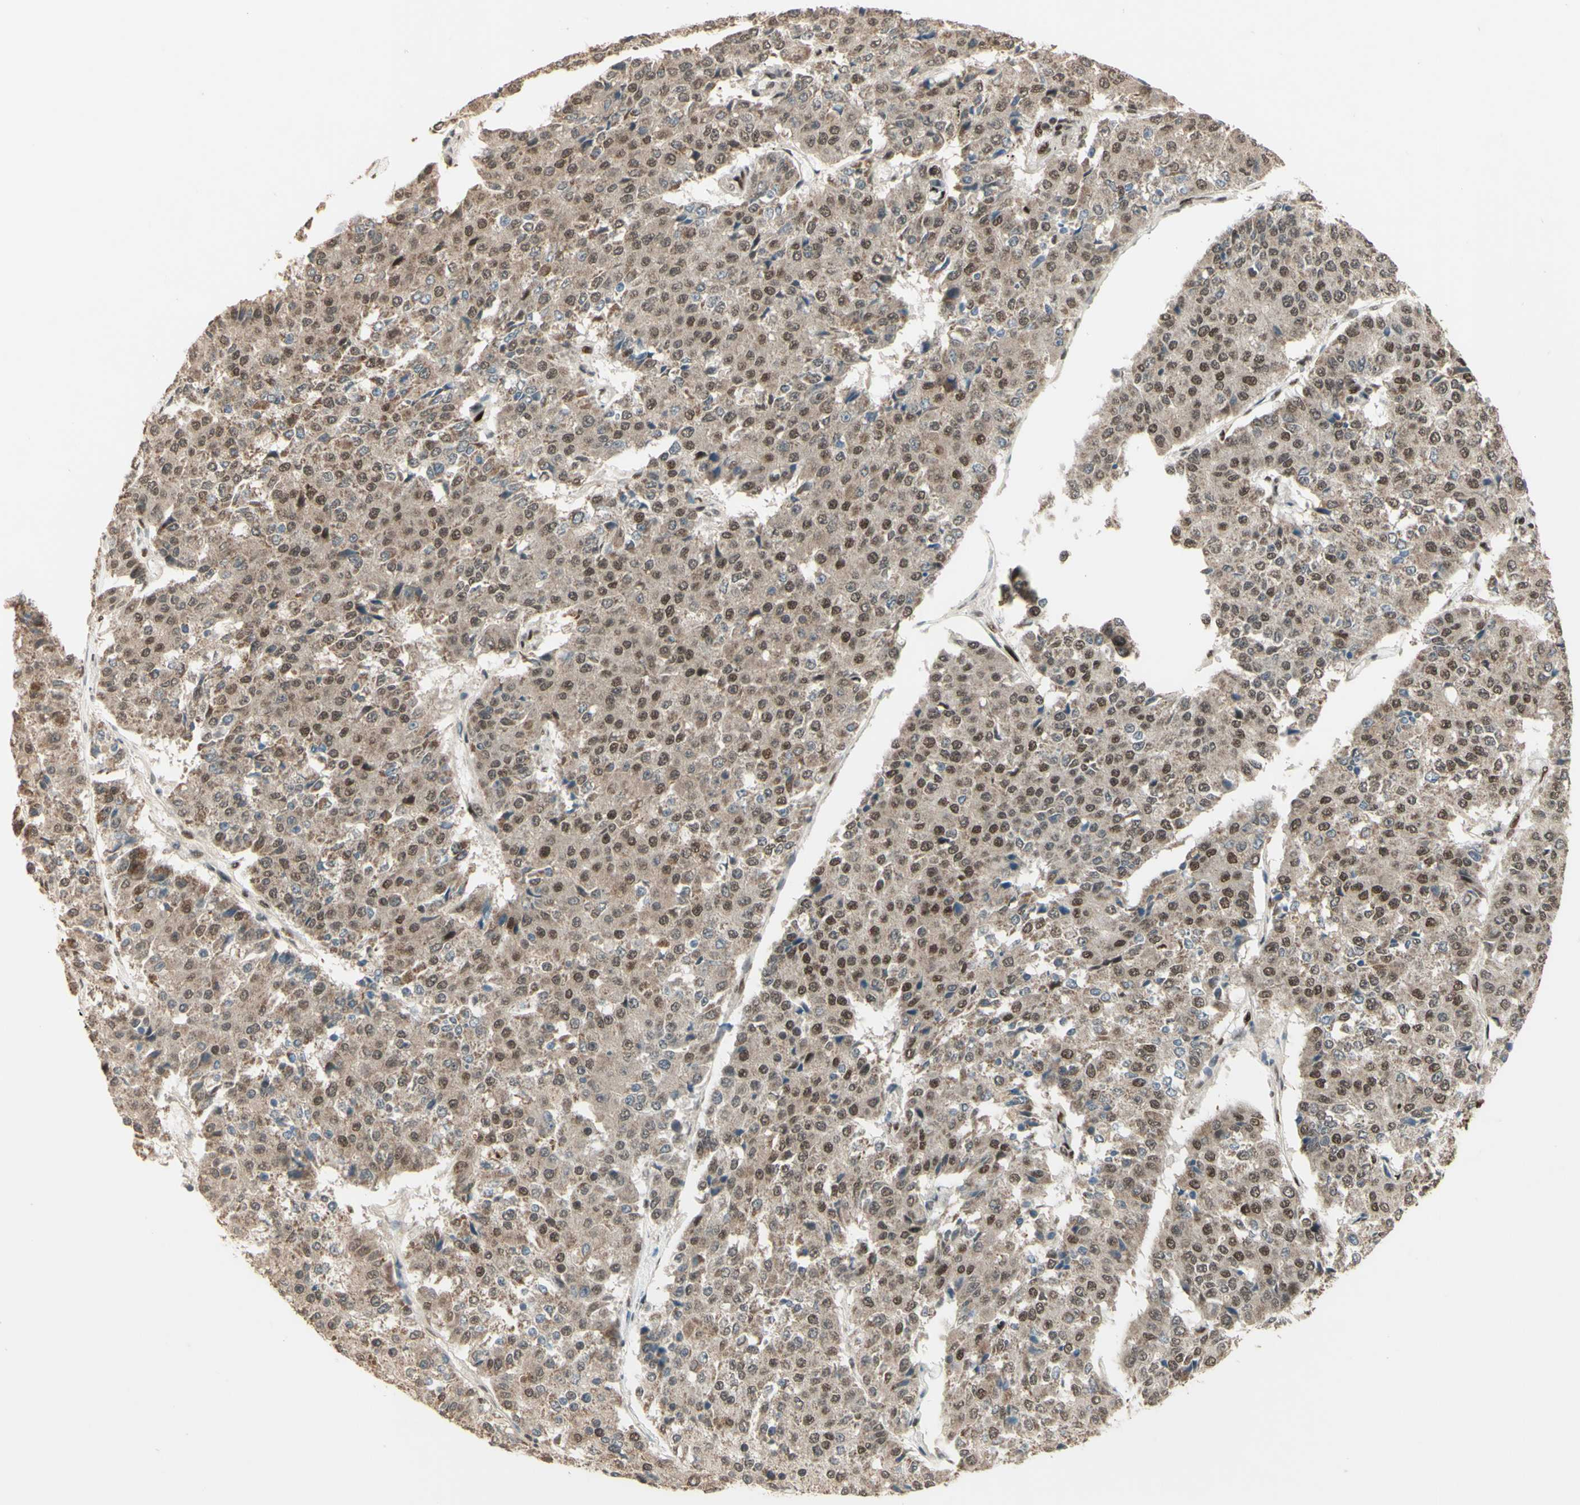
{"staining": {"intensity": "moderate", "quantity": "25%-75%", "location": "cytoplasmic/membranous,nuclear"}, "tissue": "pancreatic cancer", "cell_type": "Tumor cells", "image_type": "cancer", "snomed": [{"axis": "morphology", "description": "Adenocarcinoma, NOS"}, {"axis": "topography", "description": "Pancreas"}], "caption": "Moderate cytoplasmic/membranous and nuclear expression is identified in approximately 25%-75% of tumor cells in adenocarcinoma (pancreatic).", "gene": "NR3C1", "patient": {"sex": "male", "age": 50}}